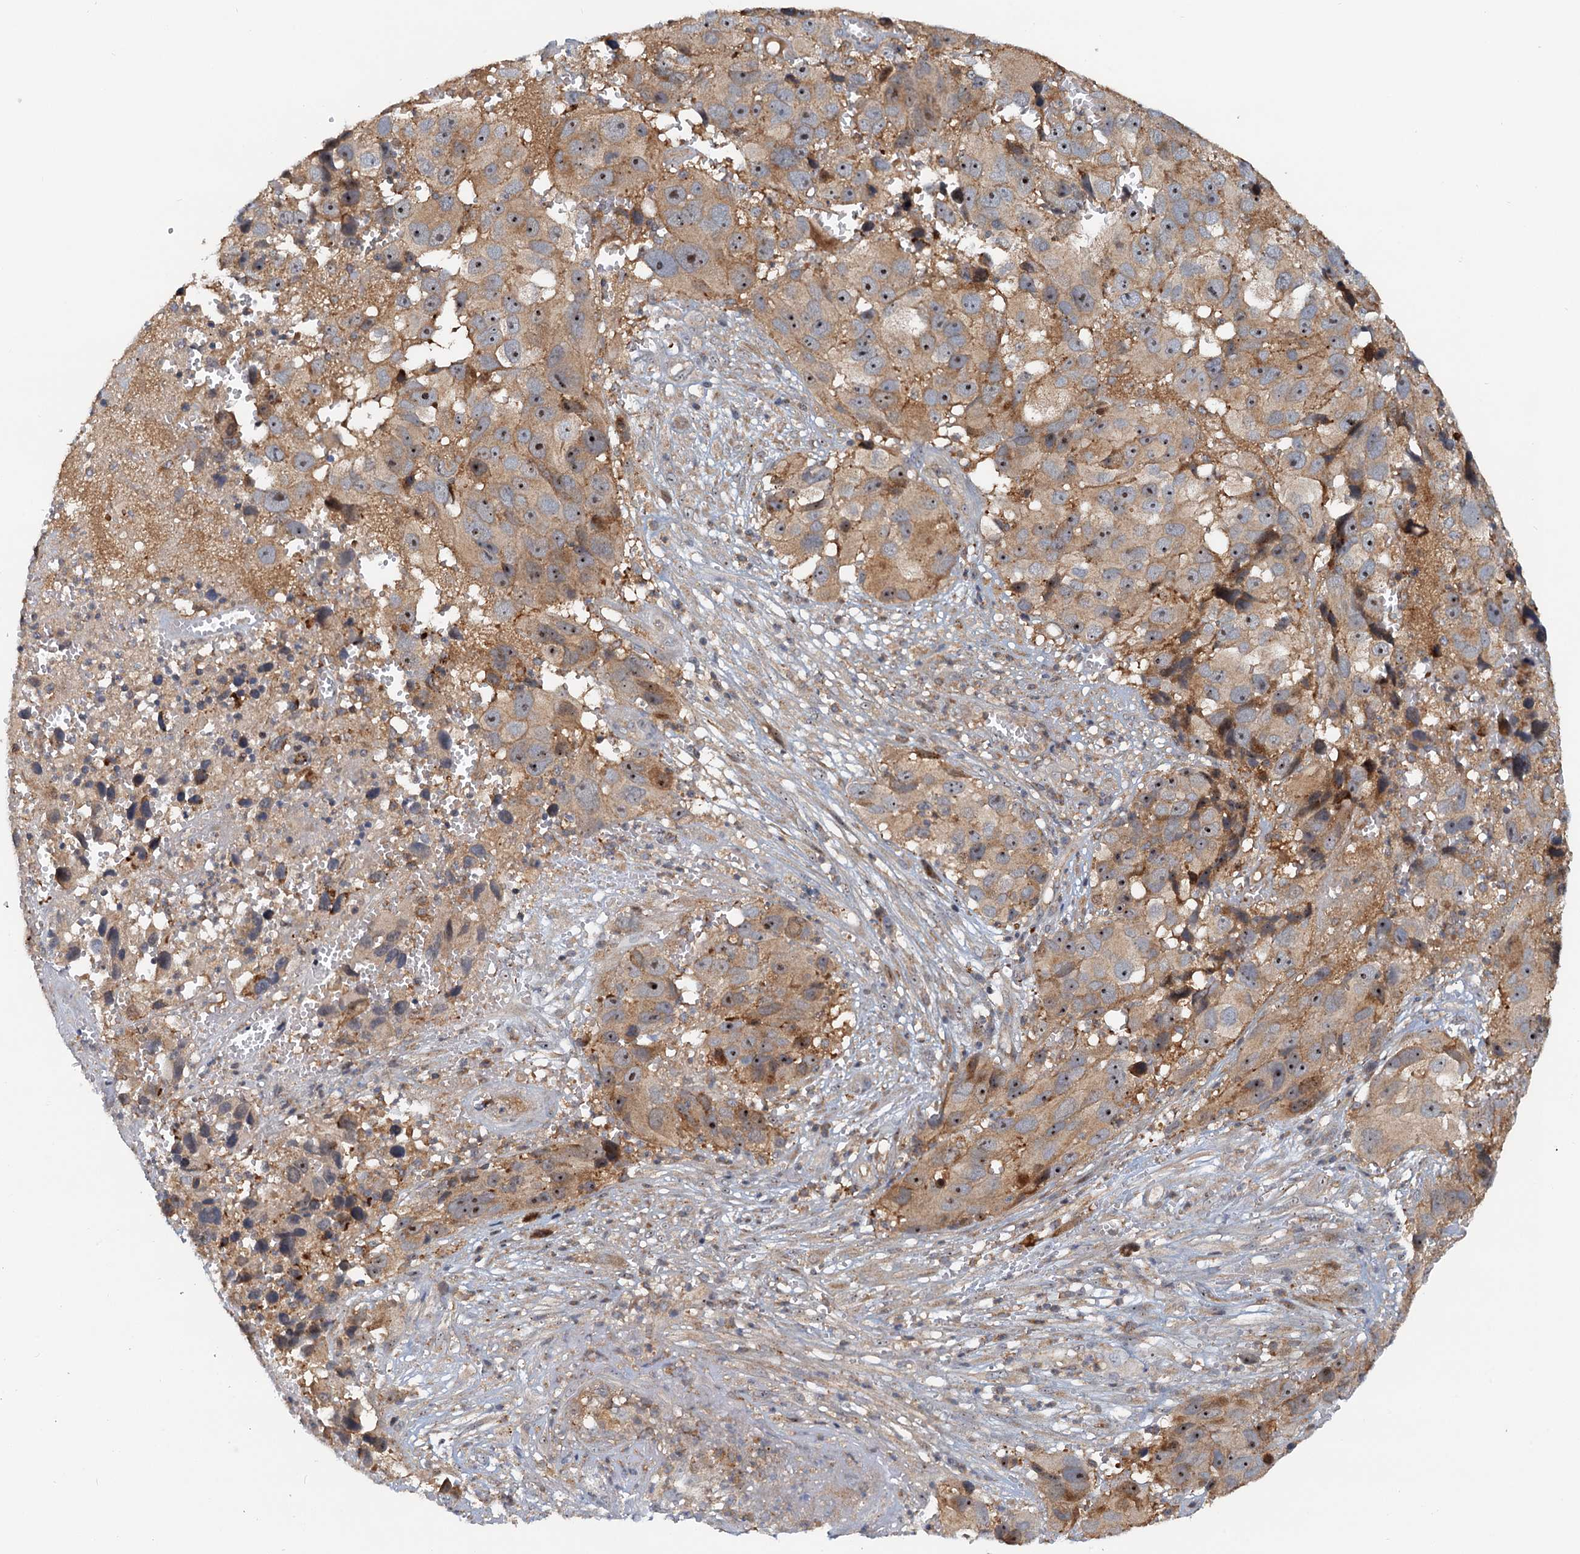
{"staining": {"intensity": "moderate", "quantity": ">75%", "location": "cytoplasmic/membranous"}, "tissue": "melanoma", "cell_type": "Tumor cells", "image_type": "cancer", "snomed": [{"axis": "morphology", "description": "Malignant melanoma, NOS"}, {"axis": "topography", "description": "Skin"}], "caption": "An image of human melanoma stained for a protein reveals moderate cytoplasmic/membranous brown staining in tumor cells.", "gene": "TOLLIP", "patient": {"sex": "male", "age": 84}}